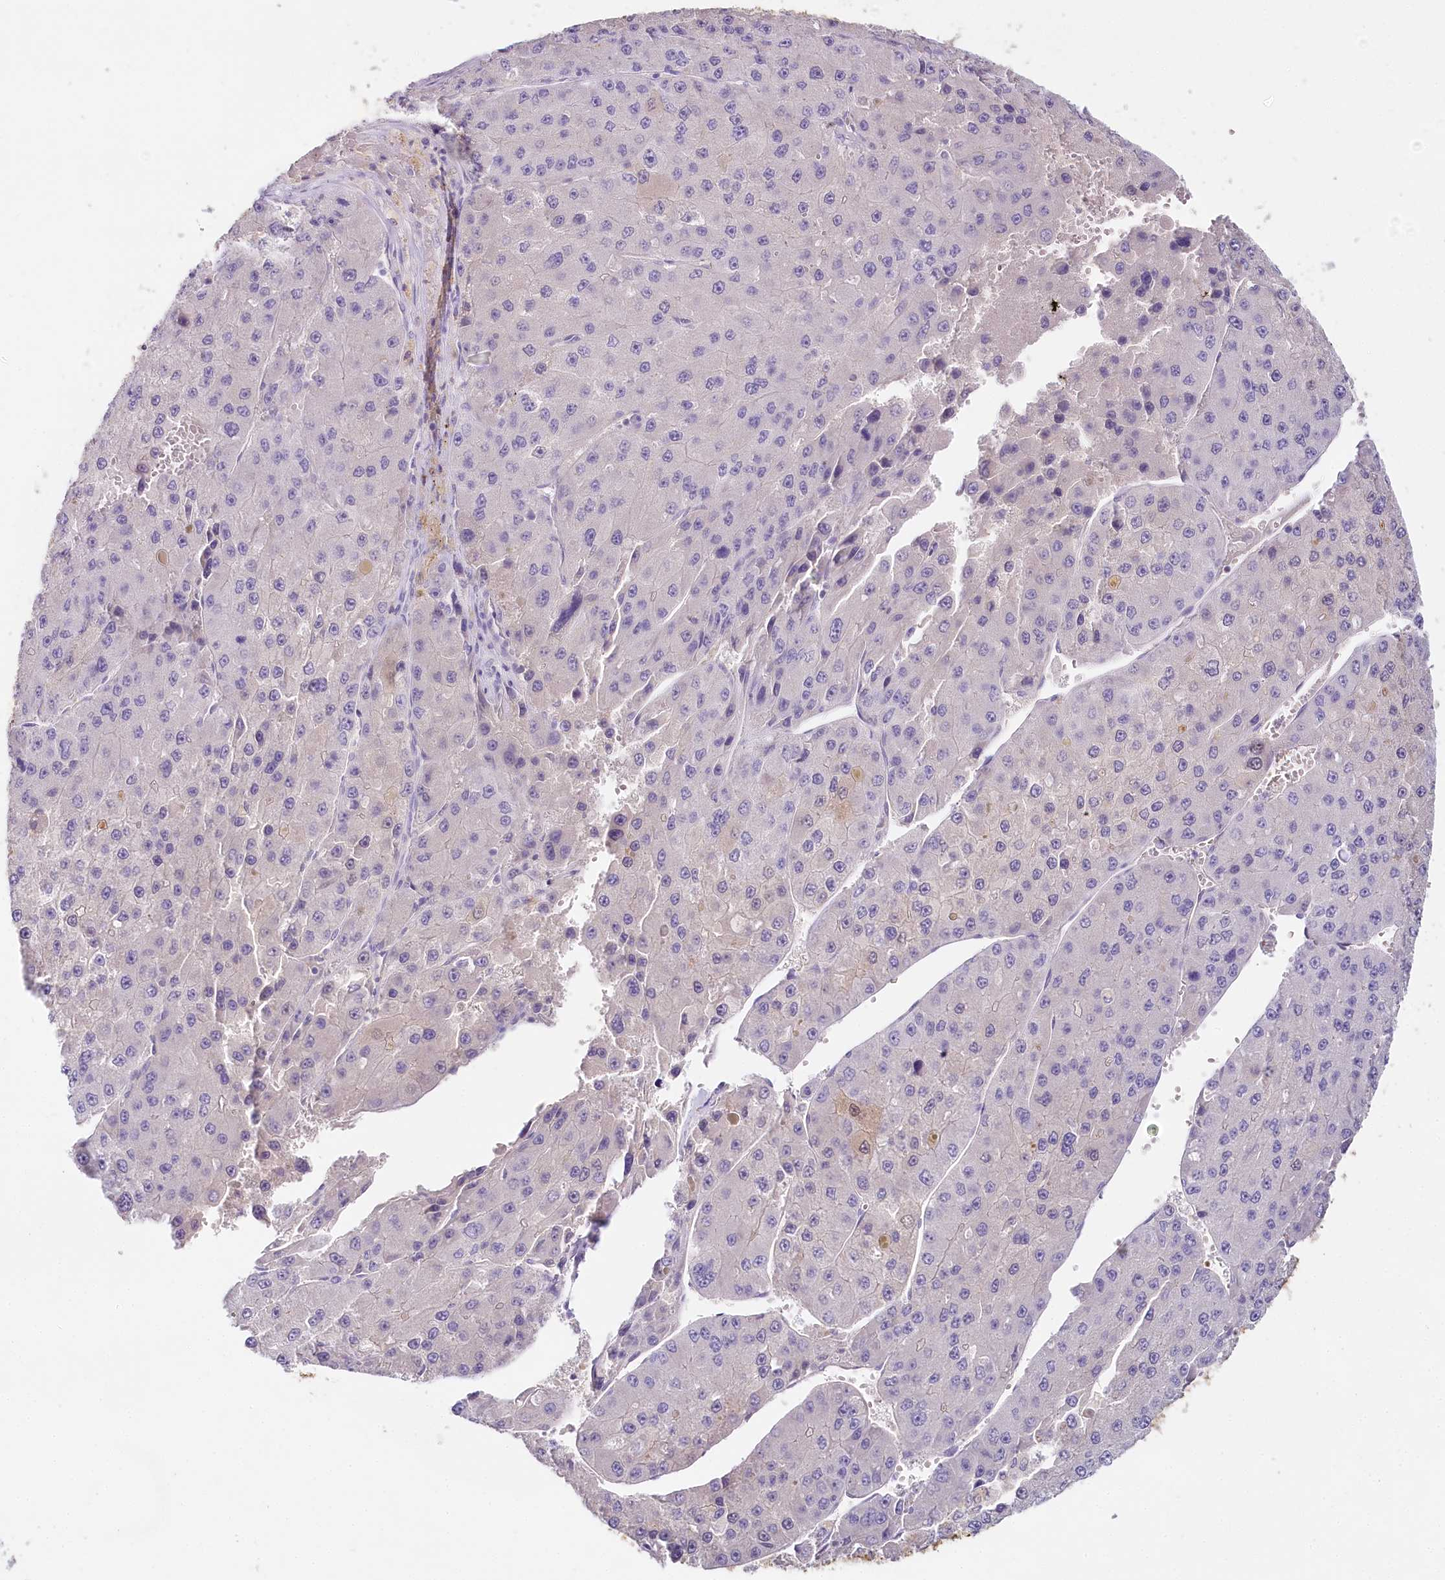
{"staining": {"intensity": "negative", "quantity": "none", "location": "none"}, "tissue": "liver cancer", "cell_type": "Tumor cells", "image_type": "cancer", "snomed": [{"axis": "morphology", "description": "Carcinoma, Hepatocellular, NOS"}, {"axis": "topography", "description": "Liver"}], "caption": "This is a photomicrograph of immunohistochemistry (IHC) staining of liver cancer, which shows no expression in tumor cells. (DAB (3,3'-diaminobenzidine) immunohistochemistry, high magnification).", "gene": "HPD", "patient": {"sex": "female", "age": 73}}